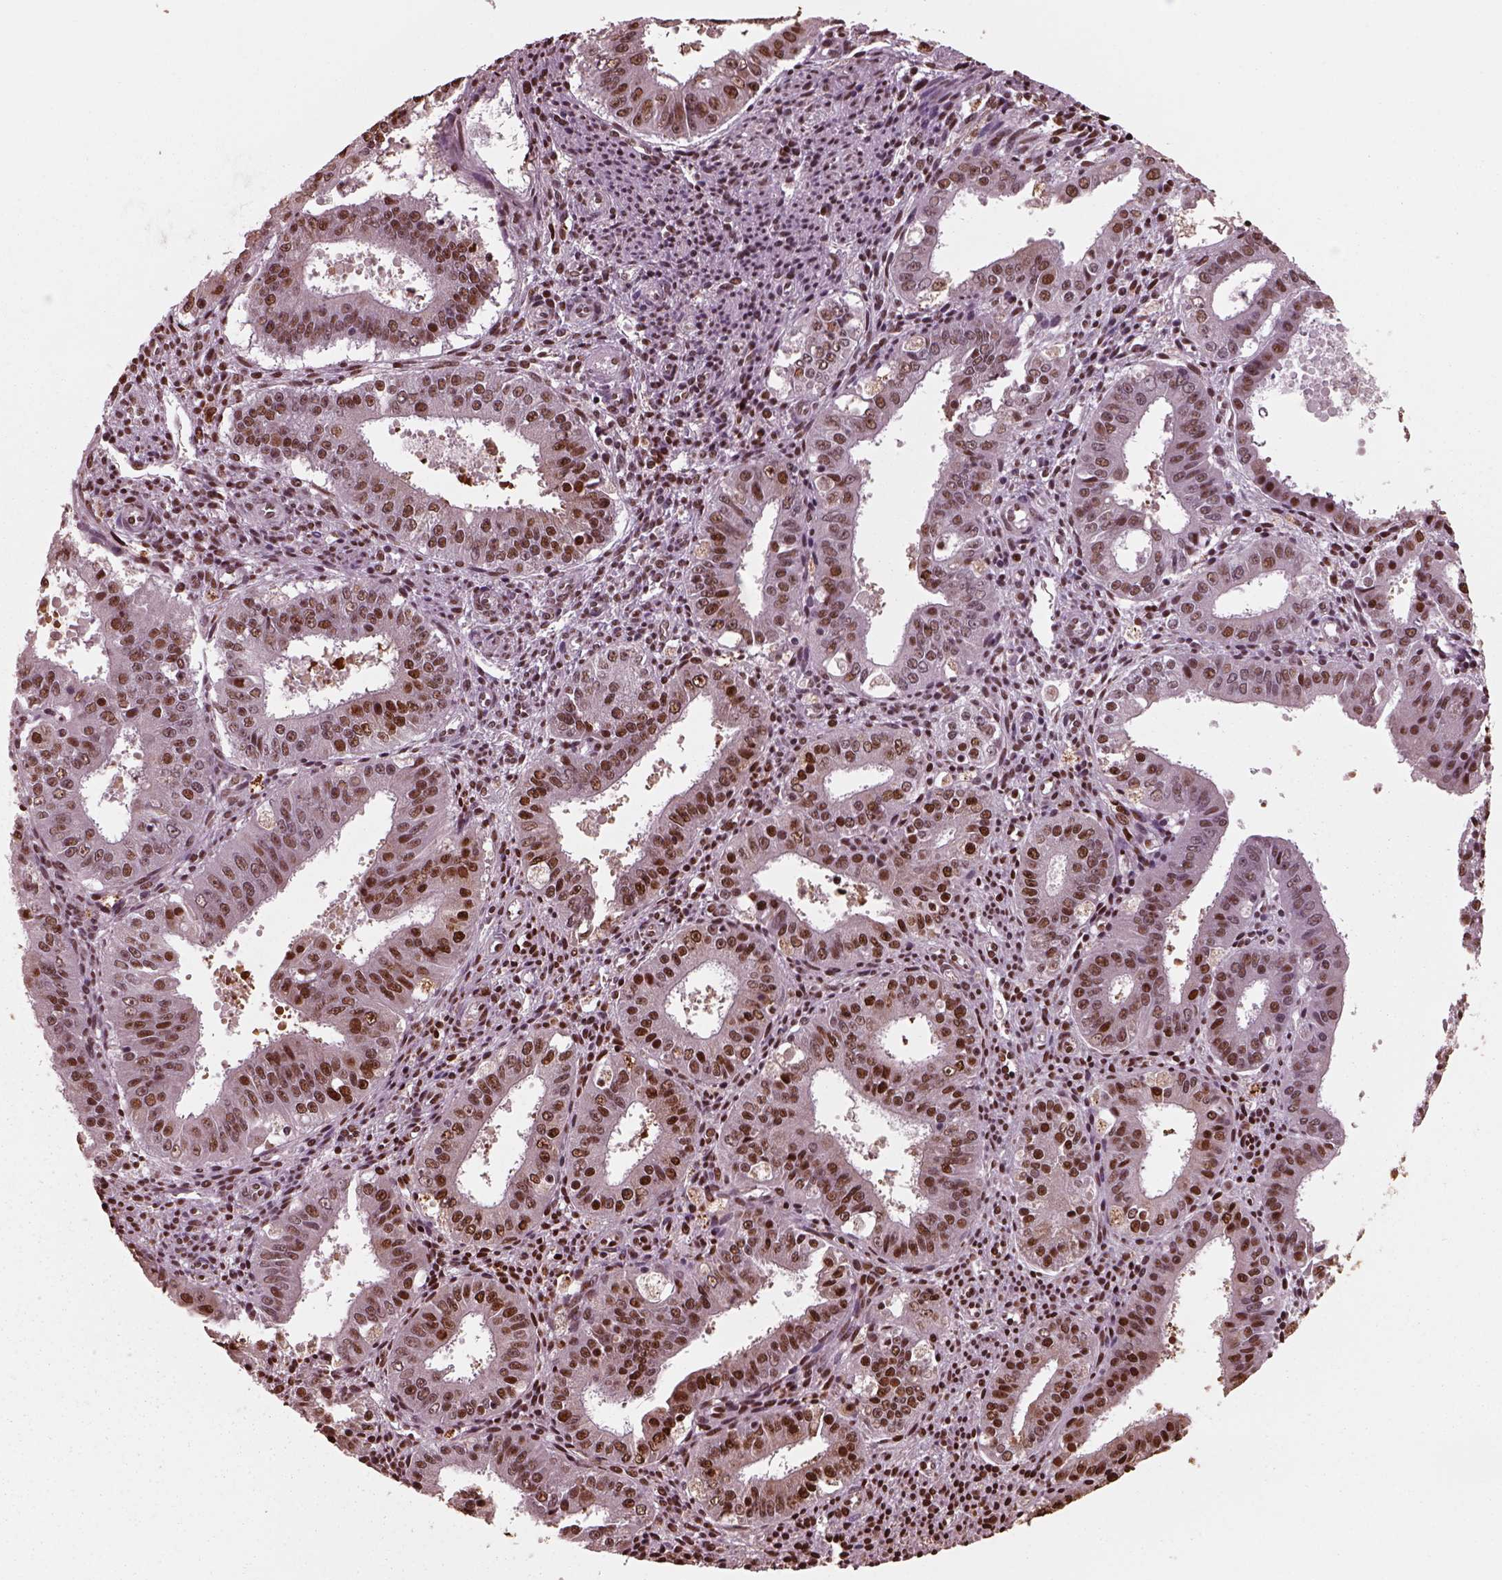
{"staining": {"intensity": "strong", "quantity": "25%-75%", "location": "nuclear"}, "tissue": "ovarian cancer", "cell_type": "Tumor cells", "image_type": "cancer", "snomed": [{"axis": "morphology", "description": "Carcinoma, endometroid"}, {"axis": "topography", "description": "Ovary"}], "caption": "IHC (DAB) staining of ovarian cancer (endometroid carcinoma) displays strong nuclear protein staining in approximately 25%-75% of tumor cells.", "gene": "NSD1", "patient": {"sex": "female", "age": 42}}